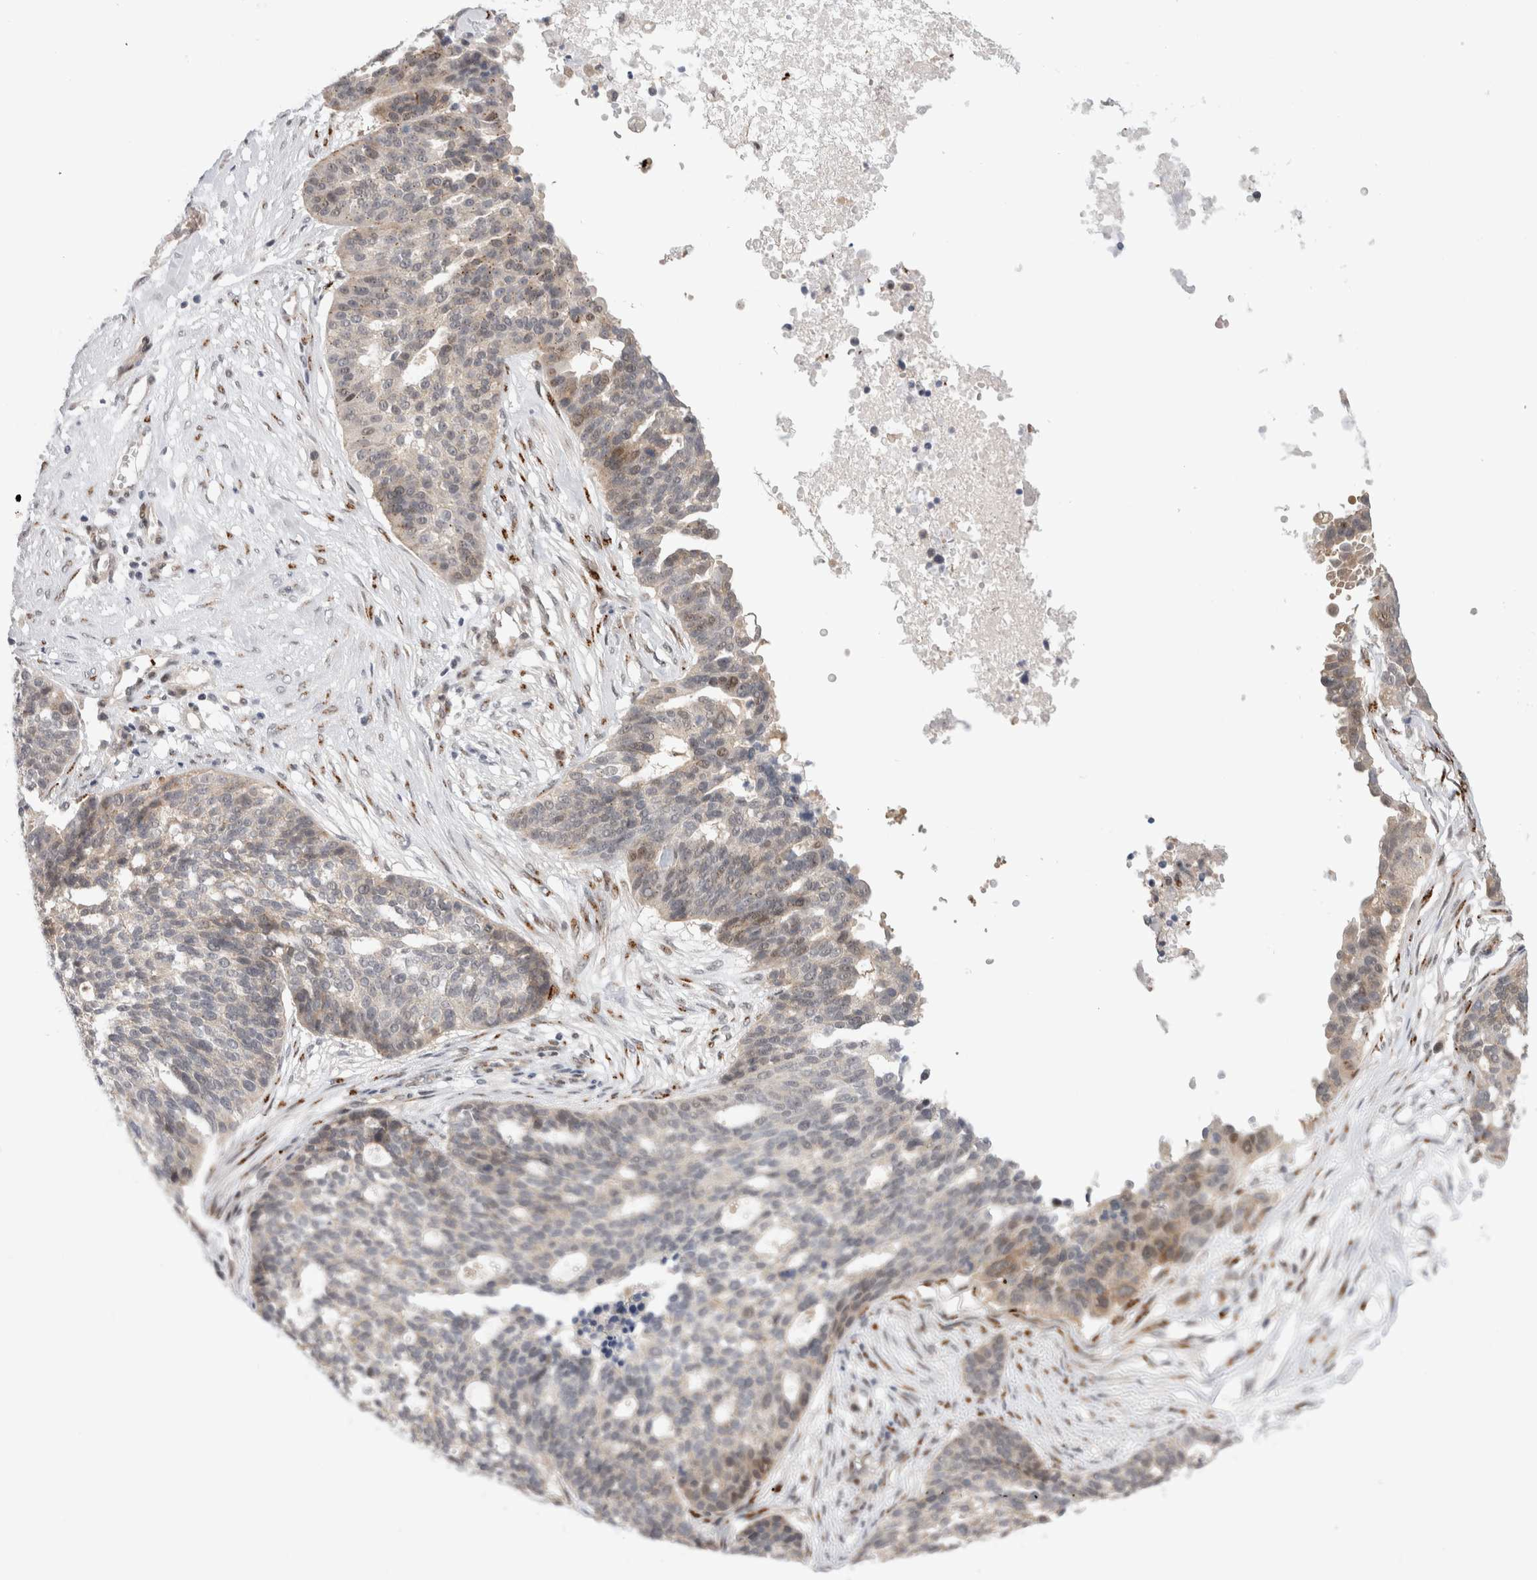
{"staining": {"intensity": "weak", "quantity": "<25%", "location": "cytoplasmic/membranous,nuclear"}, "tissue": "ovarian cancer", "cell_type": "Tumor cells", "image_type": "cancer", "snomed": [{"axis": "morphology", "description": "Cystadenocarcinoma, serous, NOS"}, {"axis": "topography", "description": "Ovary"}], "caption": "This is an immunohistochemistry (IHC) histopathology image of human serous cystadenocarcinoma (ovarian). There is no positivity in tumor cells.", "gene": "VPS28", "patient": {"sex": "female", "age": 59}}